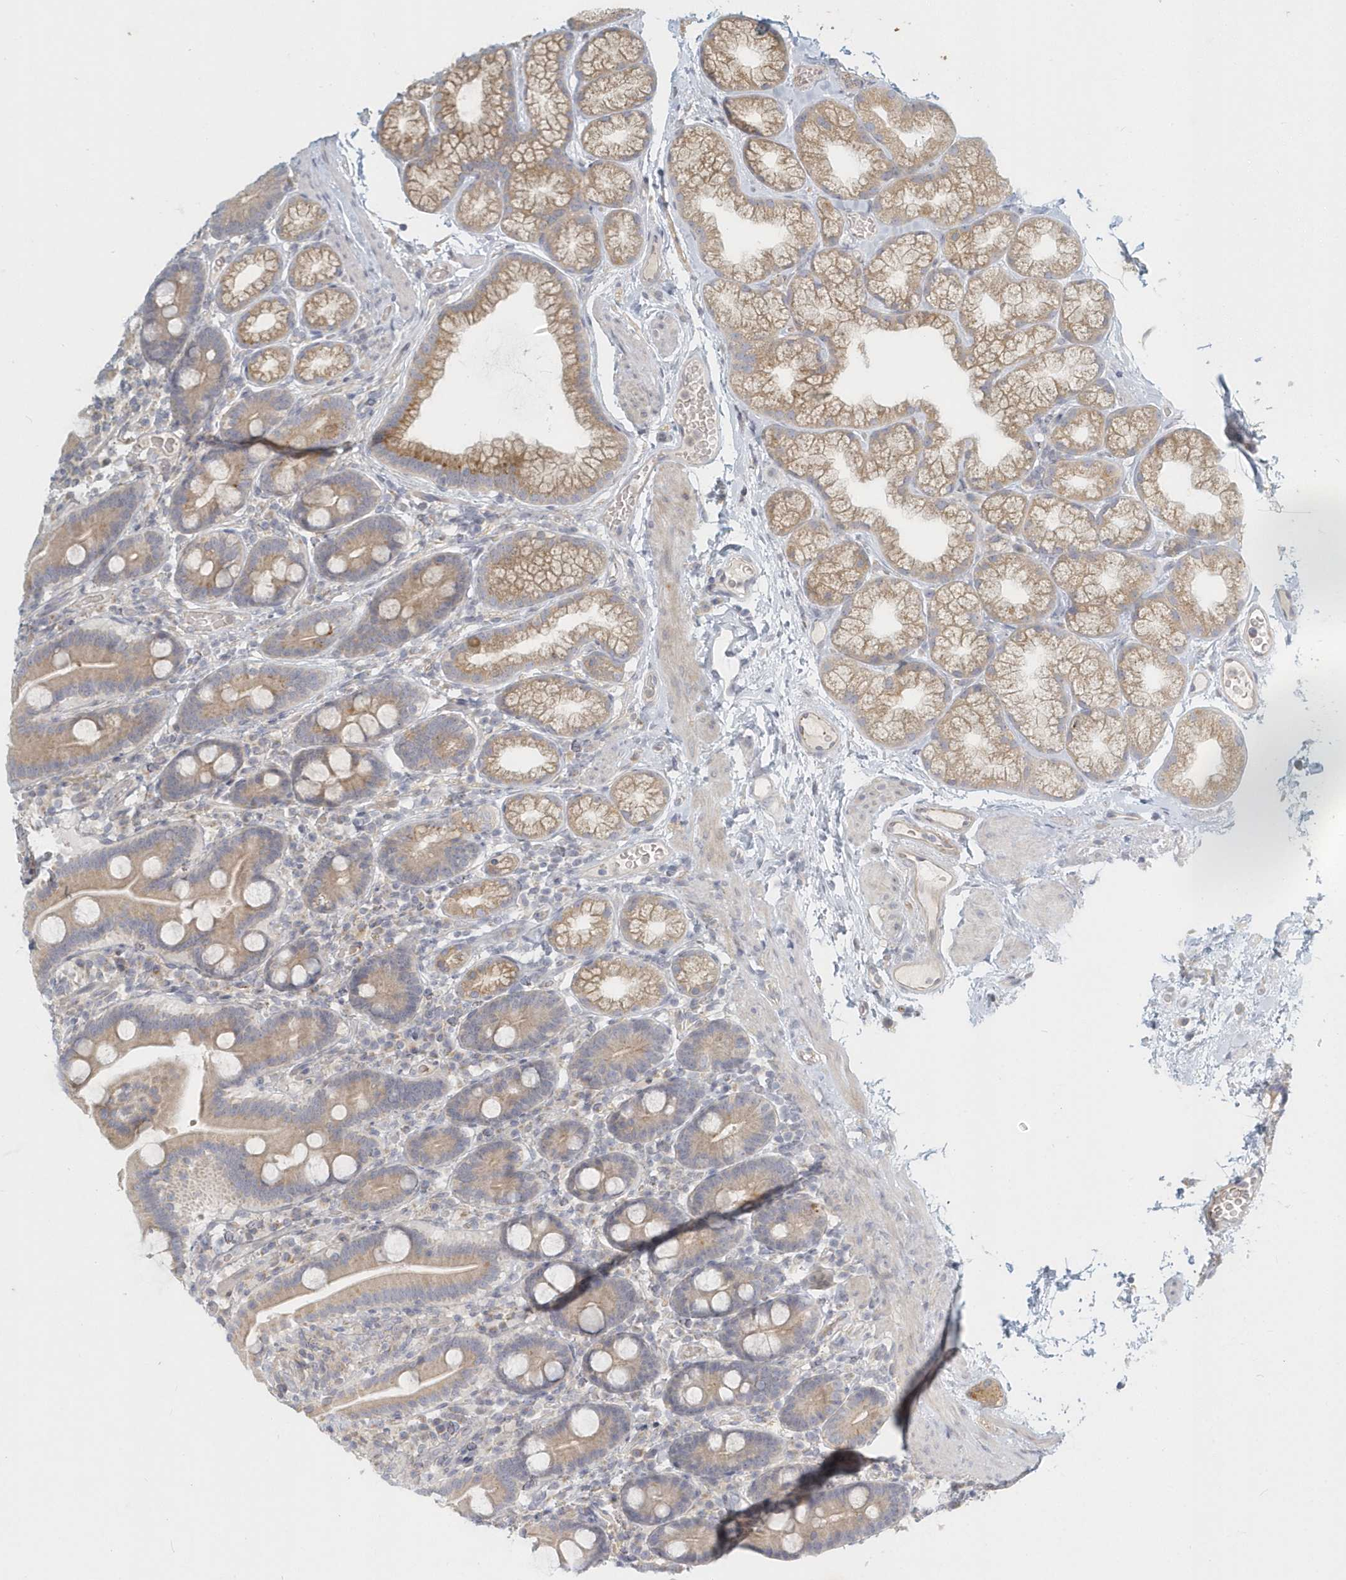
{"staining": {"intensity": "weak", "quantity": ">75%", "location": "cytoplasmic/membranous"}, "tissue": "duodenum", "cell_type": "Glandular cells", "image_type": "normal", "snomed": [{"axis": "morphology", "description": "Normal tissue, NOS"}, {"axis": "topography", "description": "Duodenum"}], "caption": "Immunohistochemistry staining of unremarkable duodenum, which demonstrates low levels of weak cytoplasmic/membranous staining in approximately >75% of glandular cells indicating weak cytoplasmic/membranous protein positivity. The staining was performed using DAB (3,3'-diaminobenzidine) (brown) for protein detection and nuclei were counterstained in hematoxylin (blue).", "gene": "NAPB", "patient": {"sex": "male", "age": 55}}